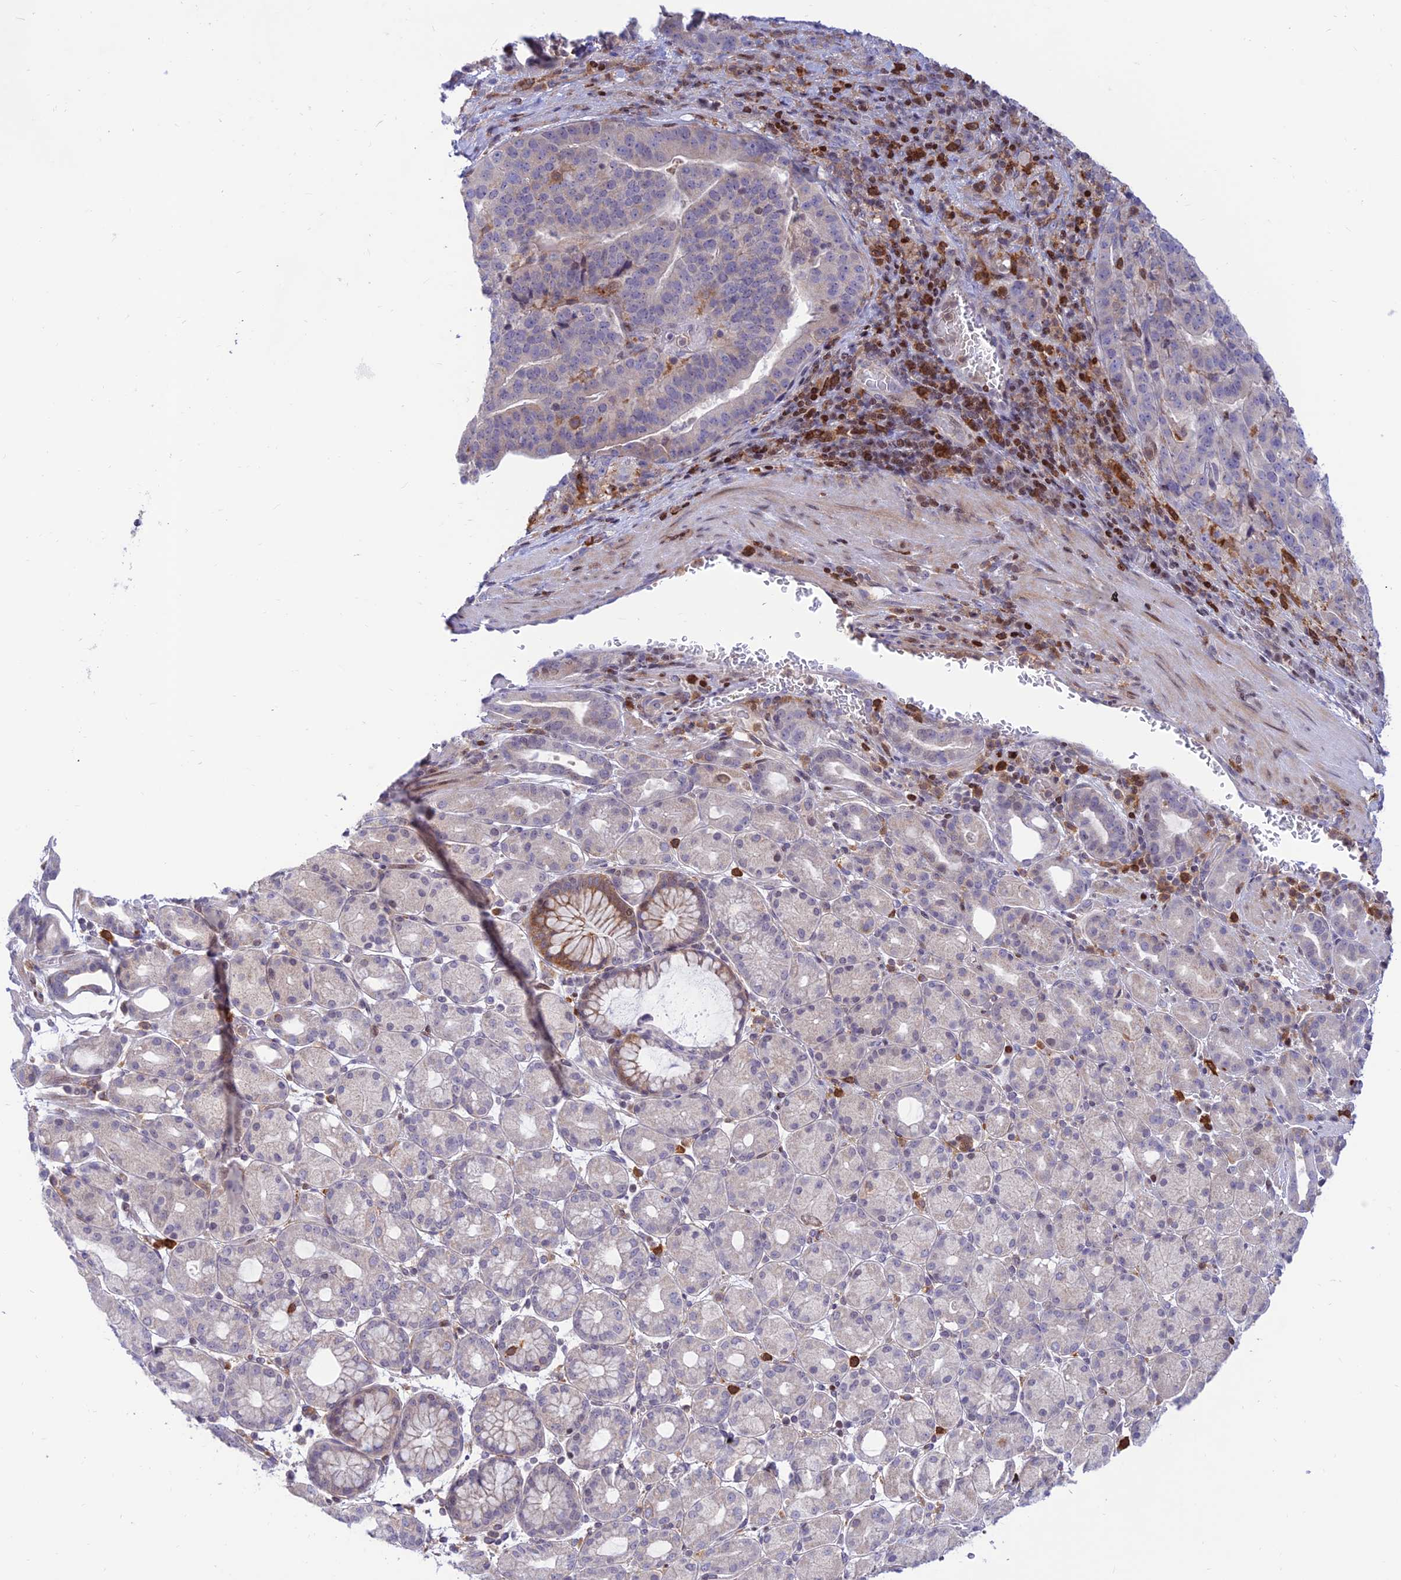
{"staining": {"intensity": "negative", "quantity": "none", "location": "none"}, "tissue": "stomach cancer", "cell_type": "Tumor cells", "image_type": "cancer", "snomed": [{"axis": "morphology", "description": "Adenocarcinoma, NOS"}, {"axis": "topography", "description": "Stomach"}], "caption": "Stomach adenocarcinoma stained for a protein using IHC demonstrates no staining tumor cells.", "gene": "FAM186B", "patient": {"sex": "male", "age": 48}}